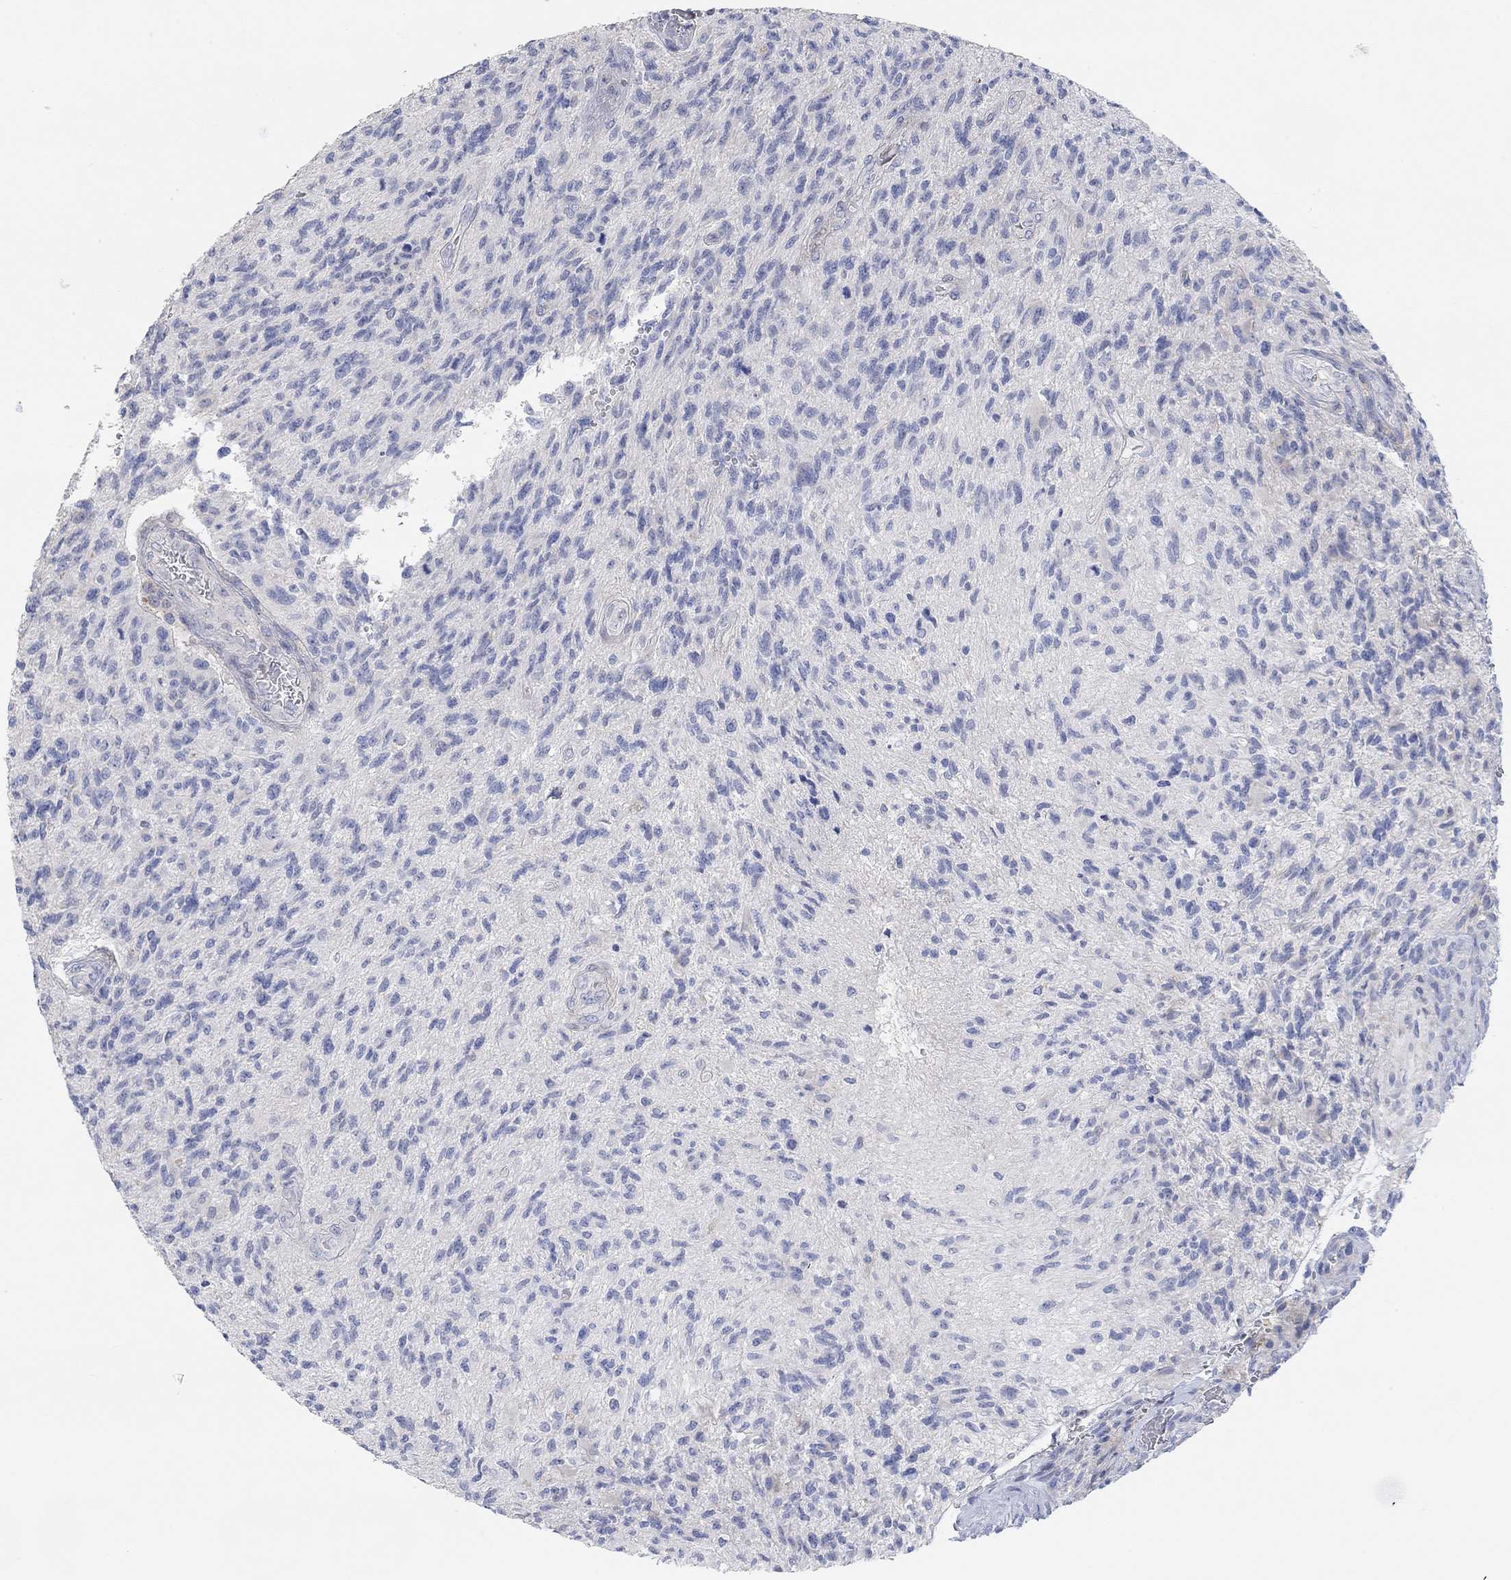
{"staining": {"intensity": "negative", "quantity": "none", "location": "none"}, "tissue": "glioma", "cell_type": "Tumor cells", "image_type": "cancer", "snomed": [{"axis": "morphology", "description": "Glioma, malignant, High grade"}, {"axis": "topography", "description": "Brain"}], "caption": "Tumor cells are negative for protein expression in human glioma. (DAB immunohistochemistry with hematoxylin counter stain).", "gene": "NLRP14", "patient": {"sex": "male", "age": 56}}